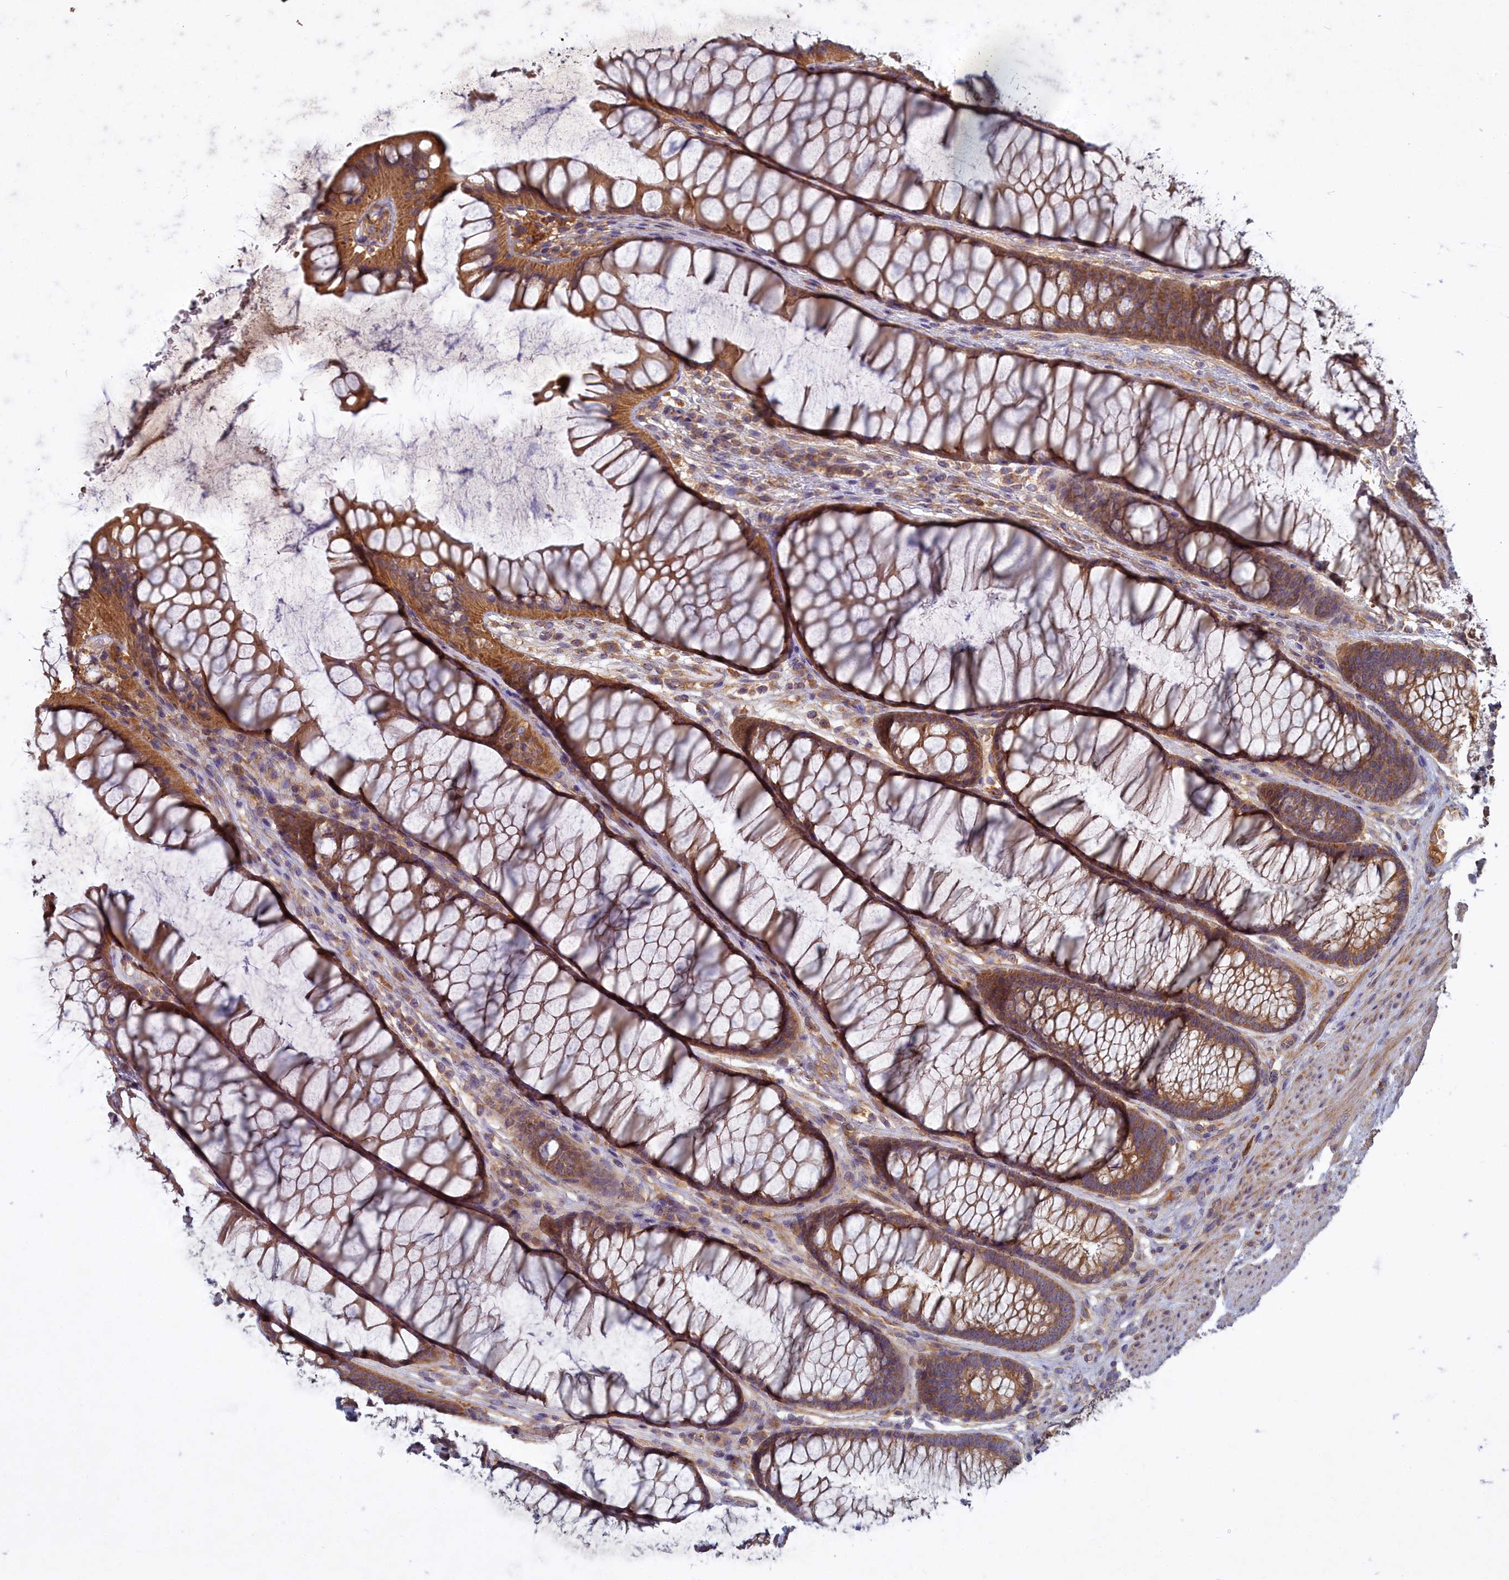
{"staining": {"intensity": "moderate", "quantity": ">75%", "location": "cytoplasmic/membranous"}, "tissue": "colon", "cell_type": "Endothelial cells", "image_type": "normal", "snomed": [{"axis": "morphology", "description": "Normal tissue, NOS"}, {"axis": "topography", "description": "Colon"}], "caption": "Brown immunohistochemical staining in benign human colon exhibits moderate cytoplasmic/membranous positivity in about >75% of endothelial cells. The protein is stained brown, and the nuclei are stained in blue (DAB IHC with brightfield microscopy, high magnification).", "gene": "CCDC167", "patient": {"sex": "female", "age": 82}}